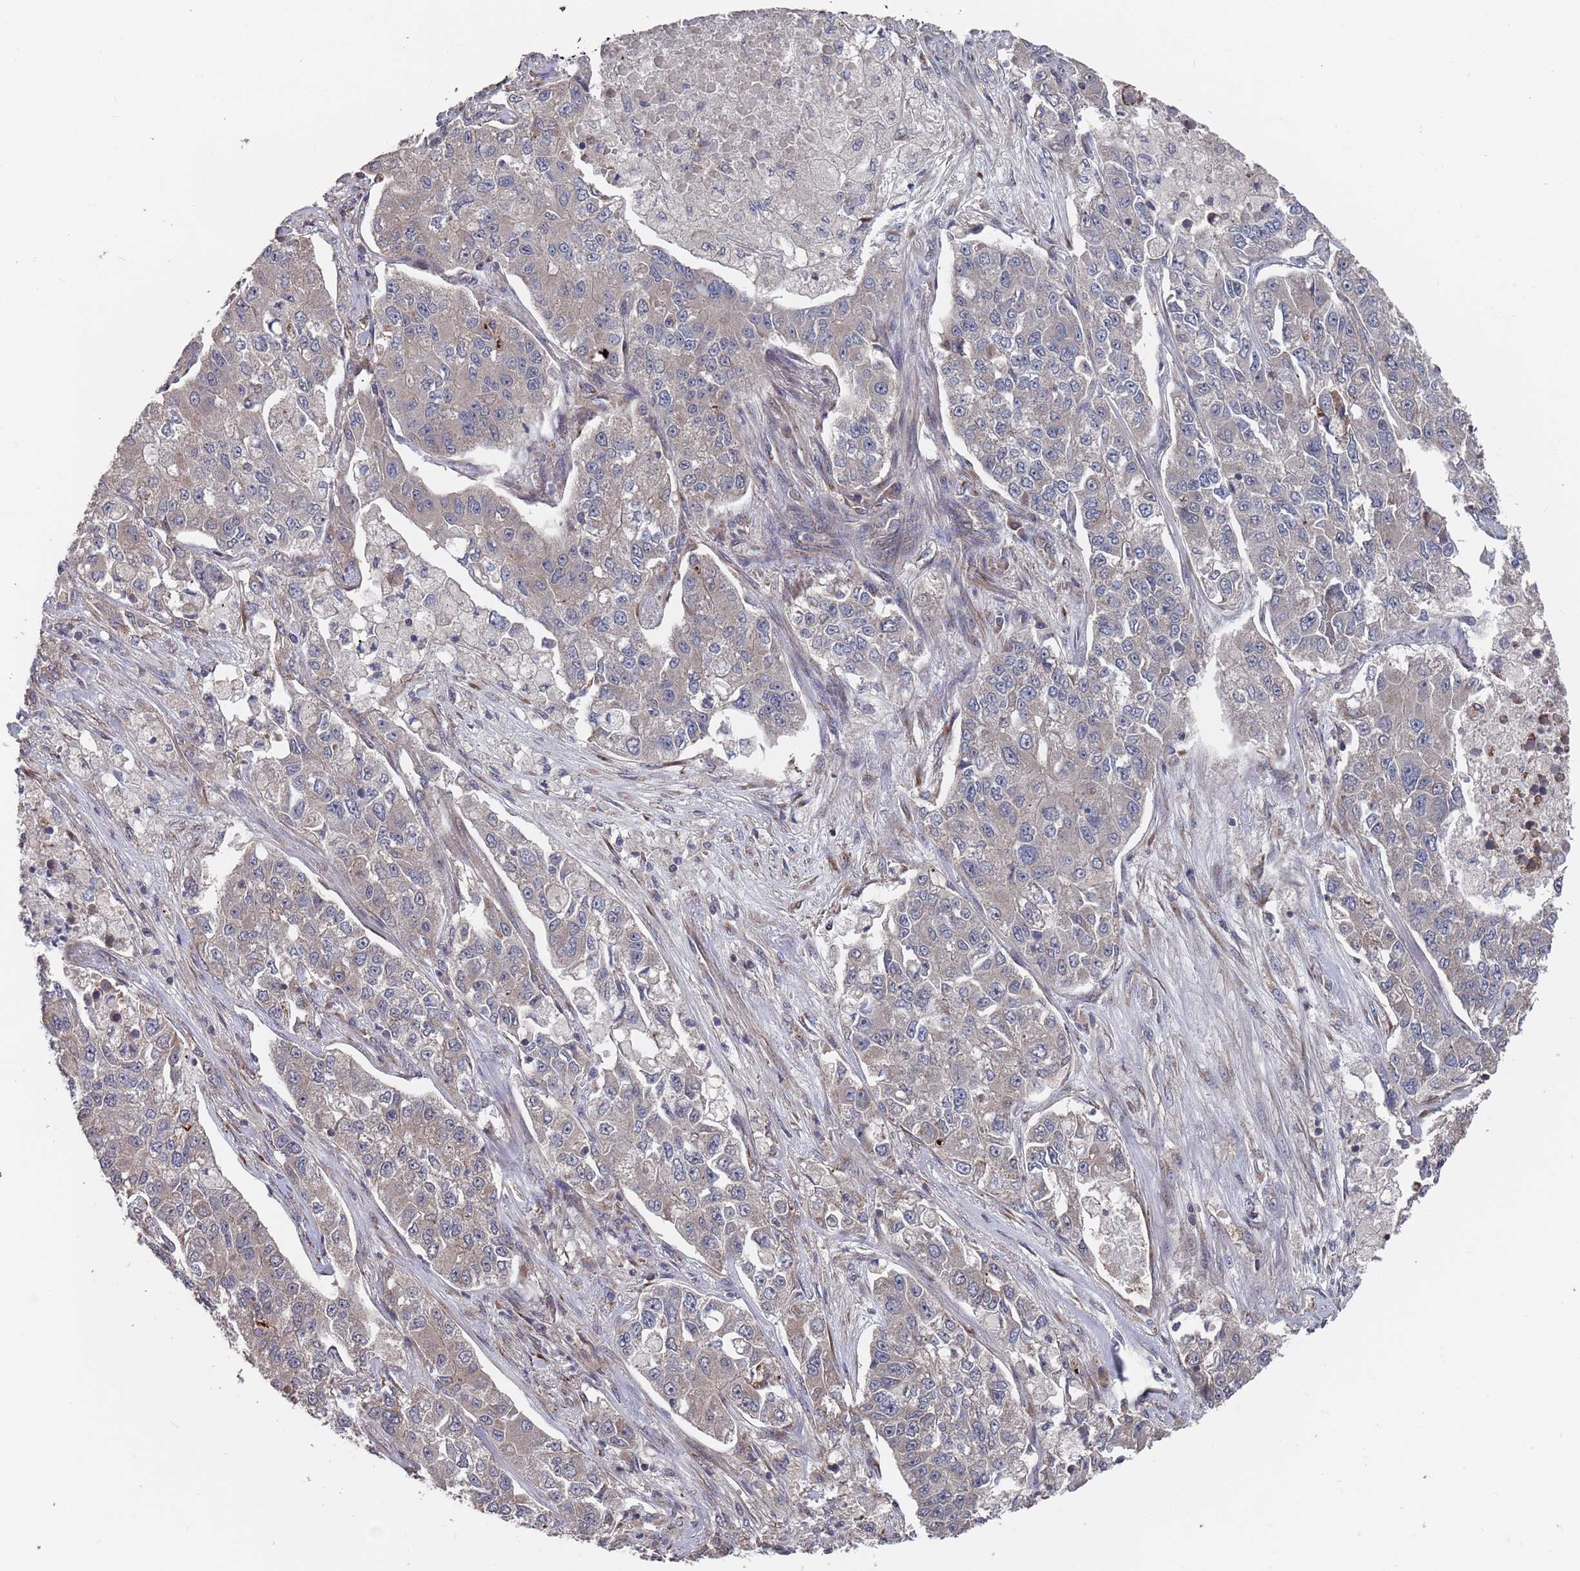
{"staining": {"intensity": "weak", "quantity": "<25%", "location": "cytoplasmic/membranous"}, "tissue": "lung cancer", "cell_type": "Tumor cells", "image_type": "cancer", "snomed": [{"axis": "morphology", "description": "Adenocarcinoma, NOS"}, {"axis": "topography", "description": "Lung"}], "caption": "Histopathology image shows no significant protein positivity in tumor cells of lung cancer.", "gene": "UNC45A", "patient": {"sex": "male", "age": 49}}